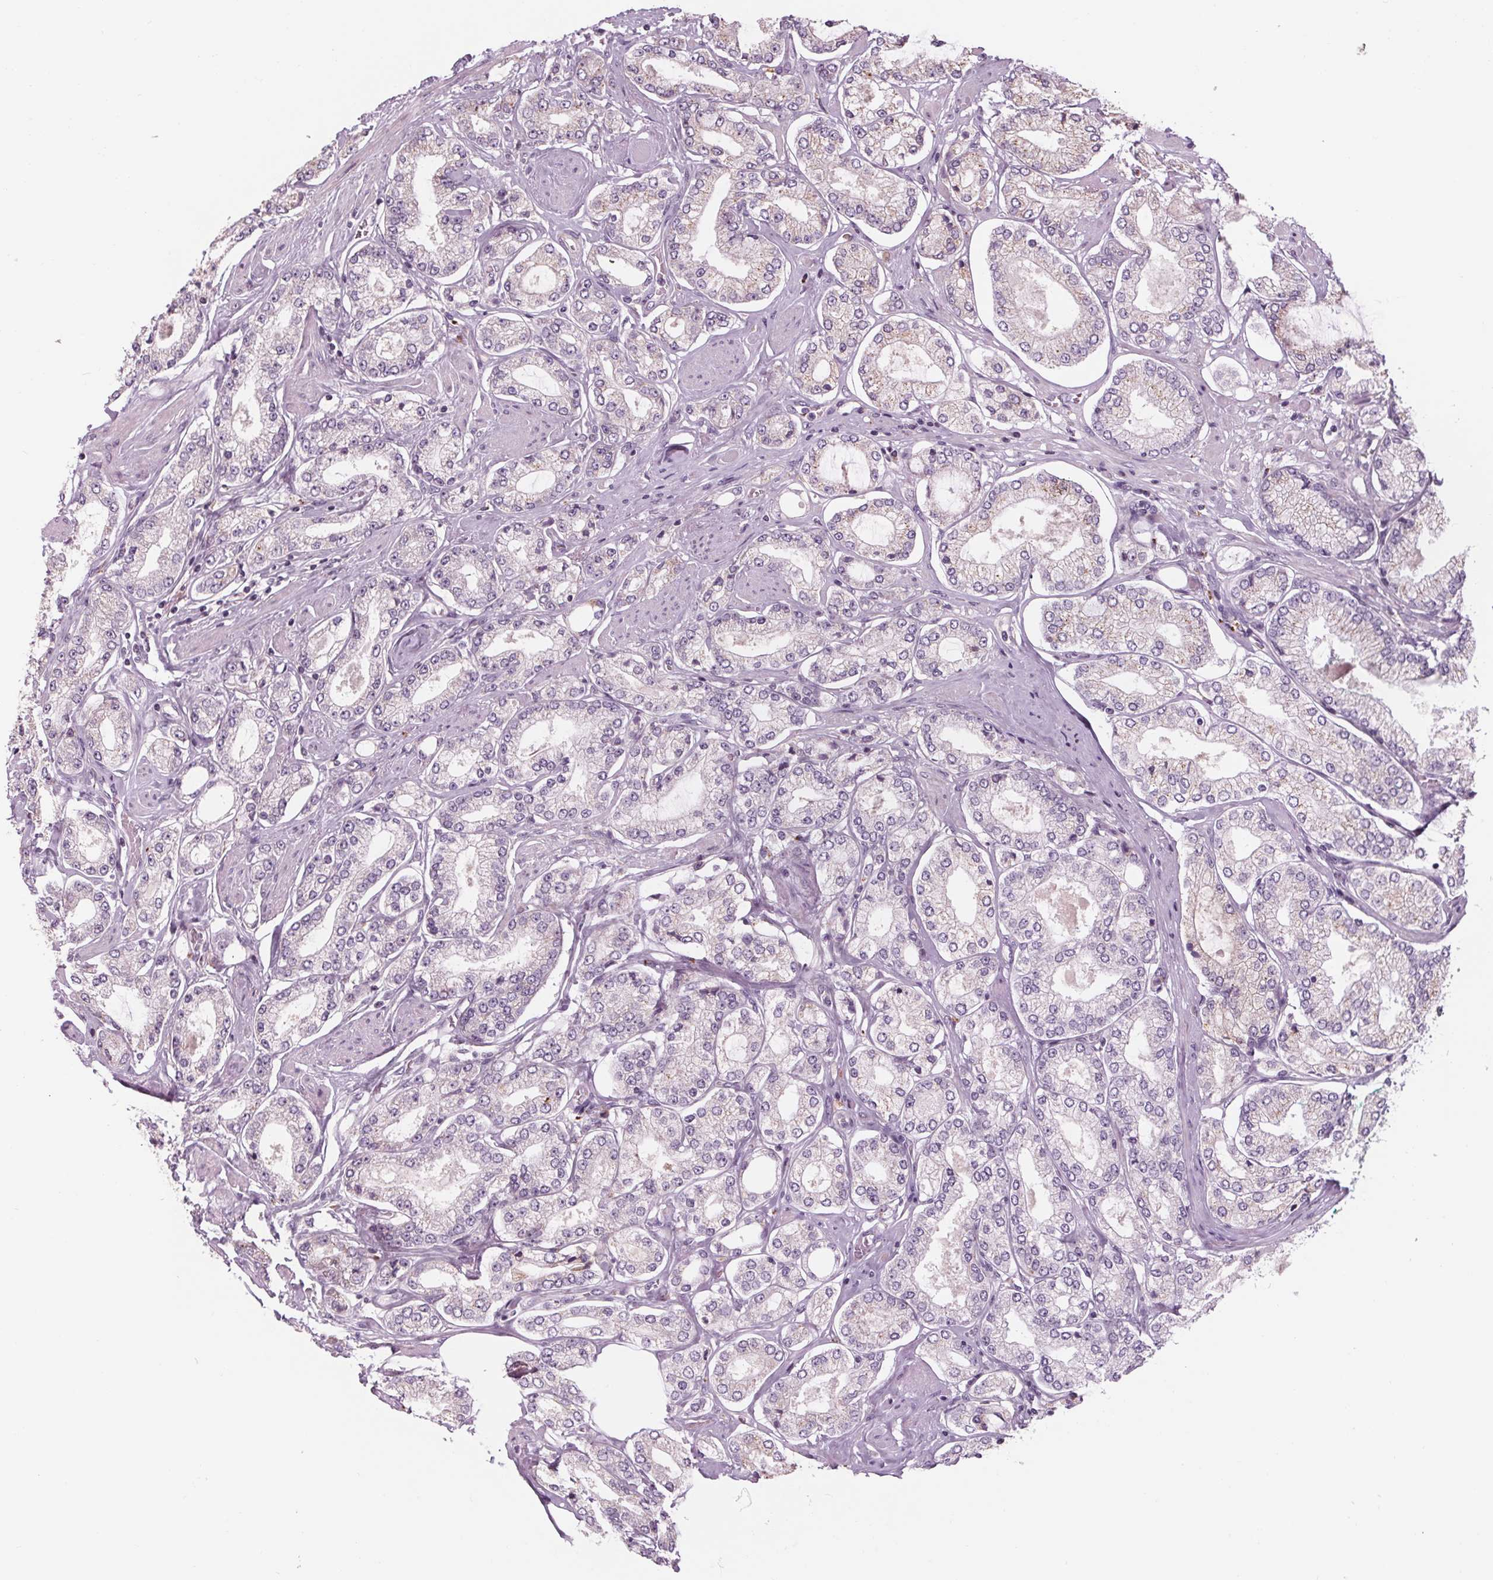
{"staining": {"intensity": "weak", "quantity": "<25%", "location": "cytoplasmic/membranous"}, "tissue": "prostate cancer", "cell_type": "Tumor cells", "image_type": "cancer", "snomed": [{"axis": "morphology", "description": "Adenocarcinoma, High grade"}, {"axis": "topography", "description": "Prostate"}], "caption": "High power microscopy image of an immunohistochemistry (IHC) histopathology image of prostate cancer, revealing no significant expression in tumor cells.", "gene": "SAMD5", "patient": {"sex": "male", "age": 68}}